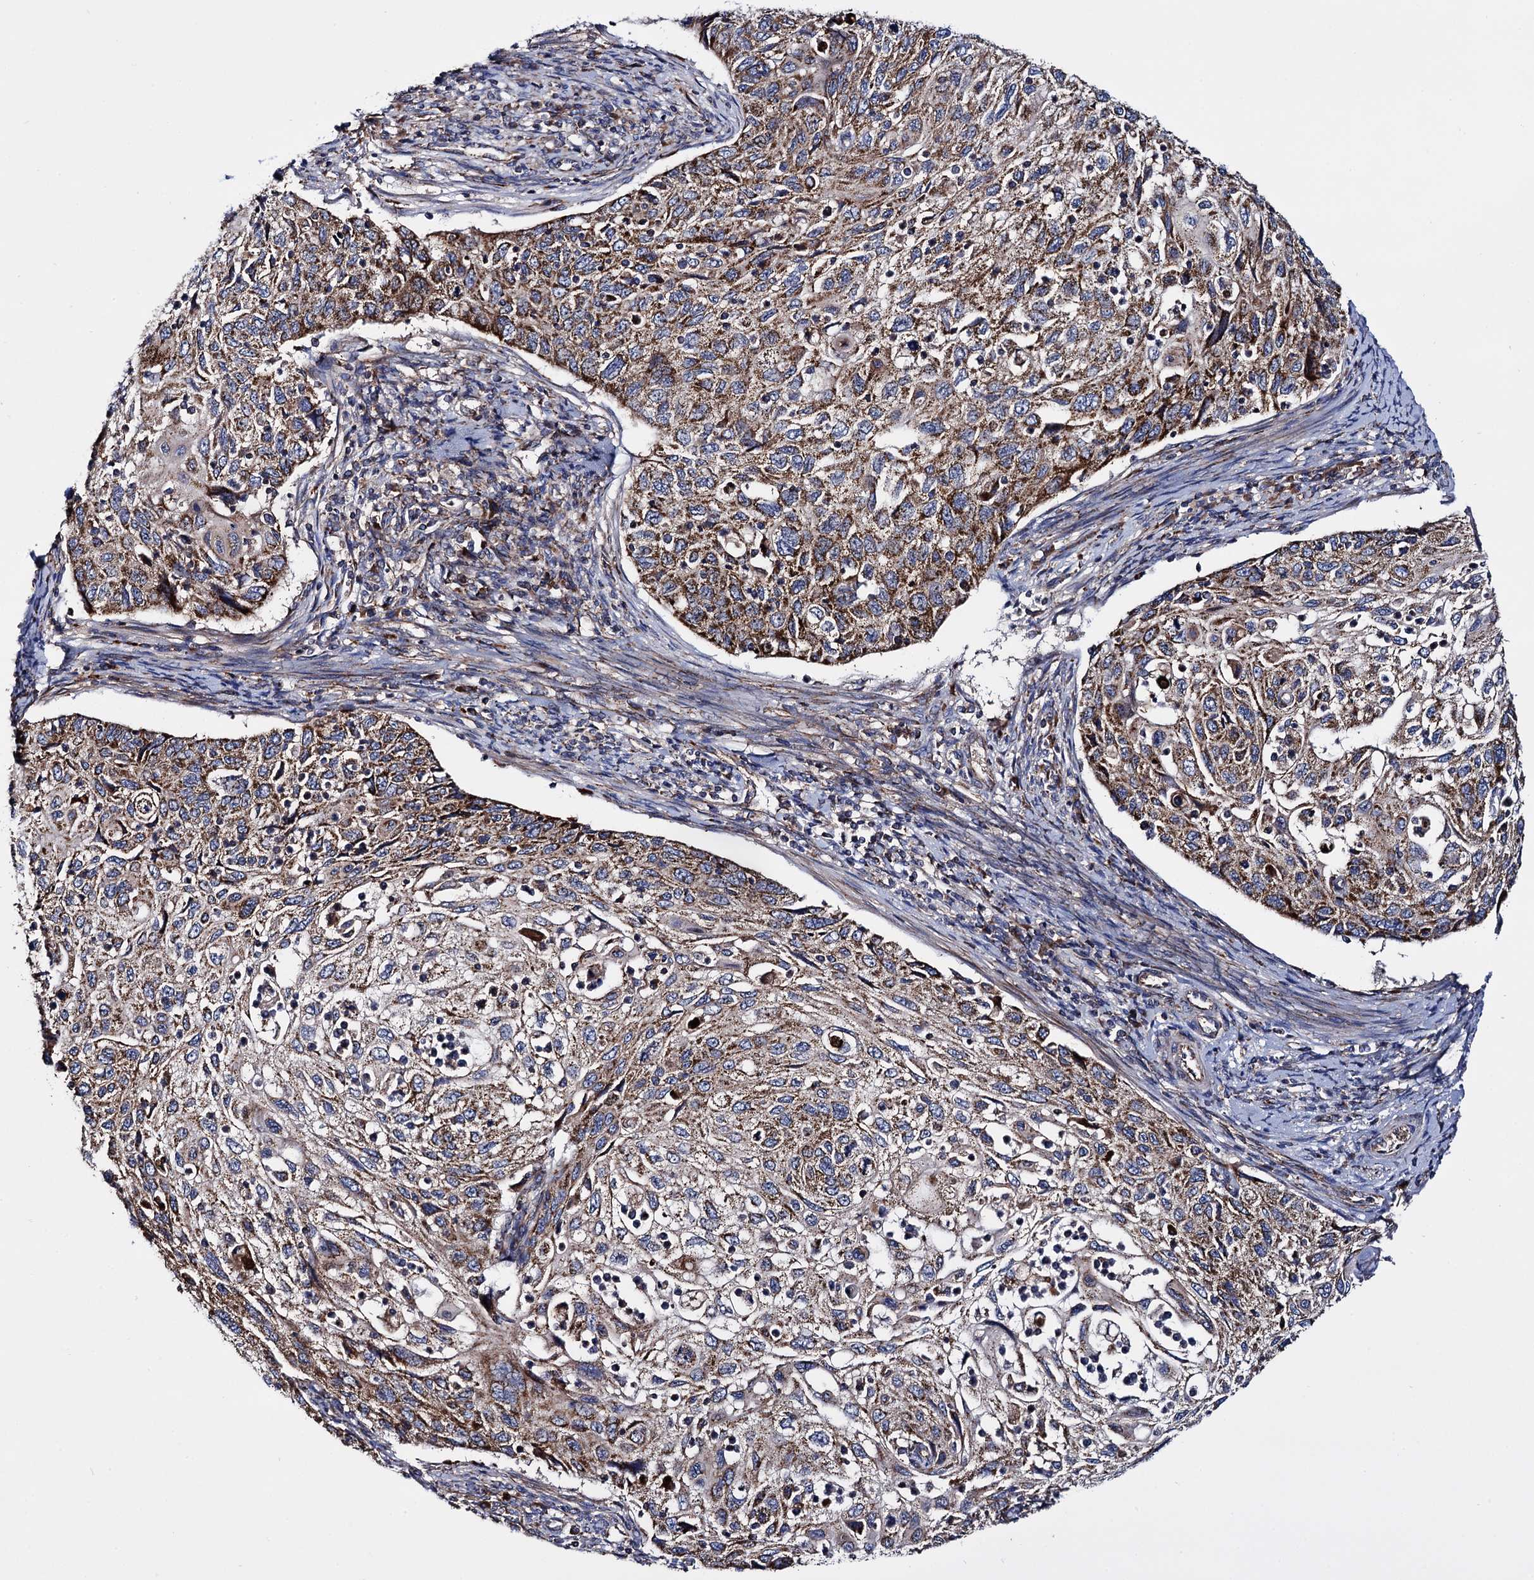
{"staining": {"intensity": "moderate", "quantity": ">75%", "location": "cytoplasmic/membranous"}, "tissue": "cervical cancer", "cell_type": "Tumor cells", "image_type": "cancer", "snomed": [{"axis": "morphology", "description": "Squamous cell carcinoma, NOS"}, {"axis": "topography", "description": "Cervix"}], "caption": "Protein analysis of cervical cancer (squamous cell carcinoma) tissue demonstrates moderate cytoplasmic/membranous staining in about >75% of tumor cells. The protein is shown in brown color, while the nuclei are stained blue.", "gene": "IQCH", "patient": {"sex": "female", "age": 70}}